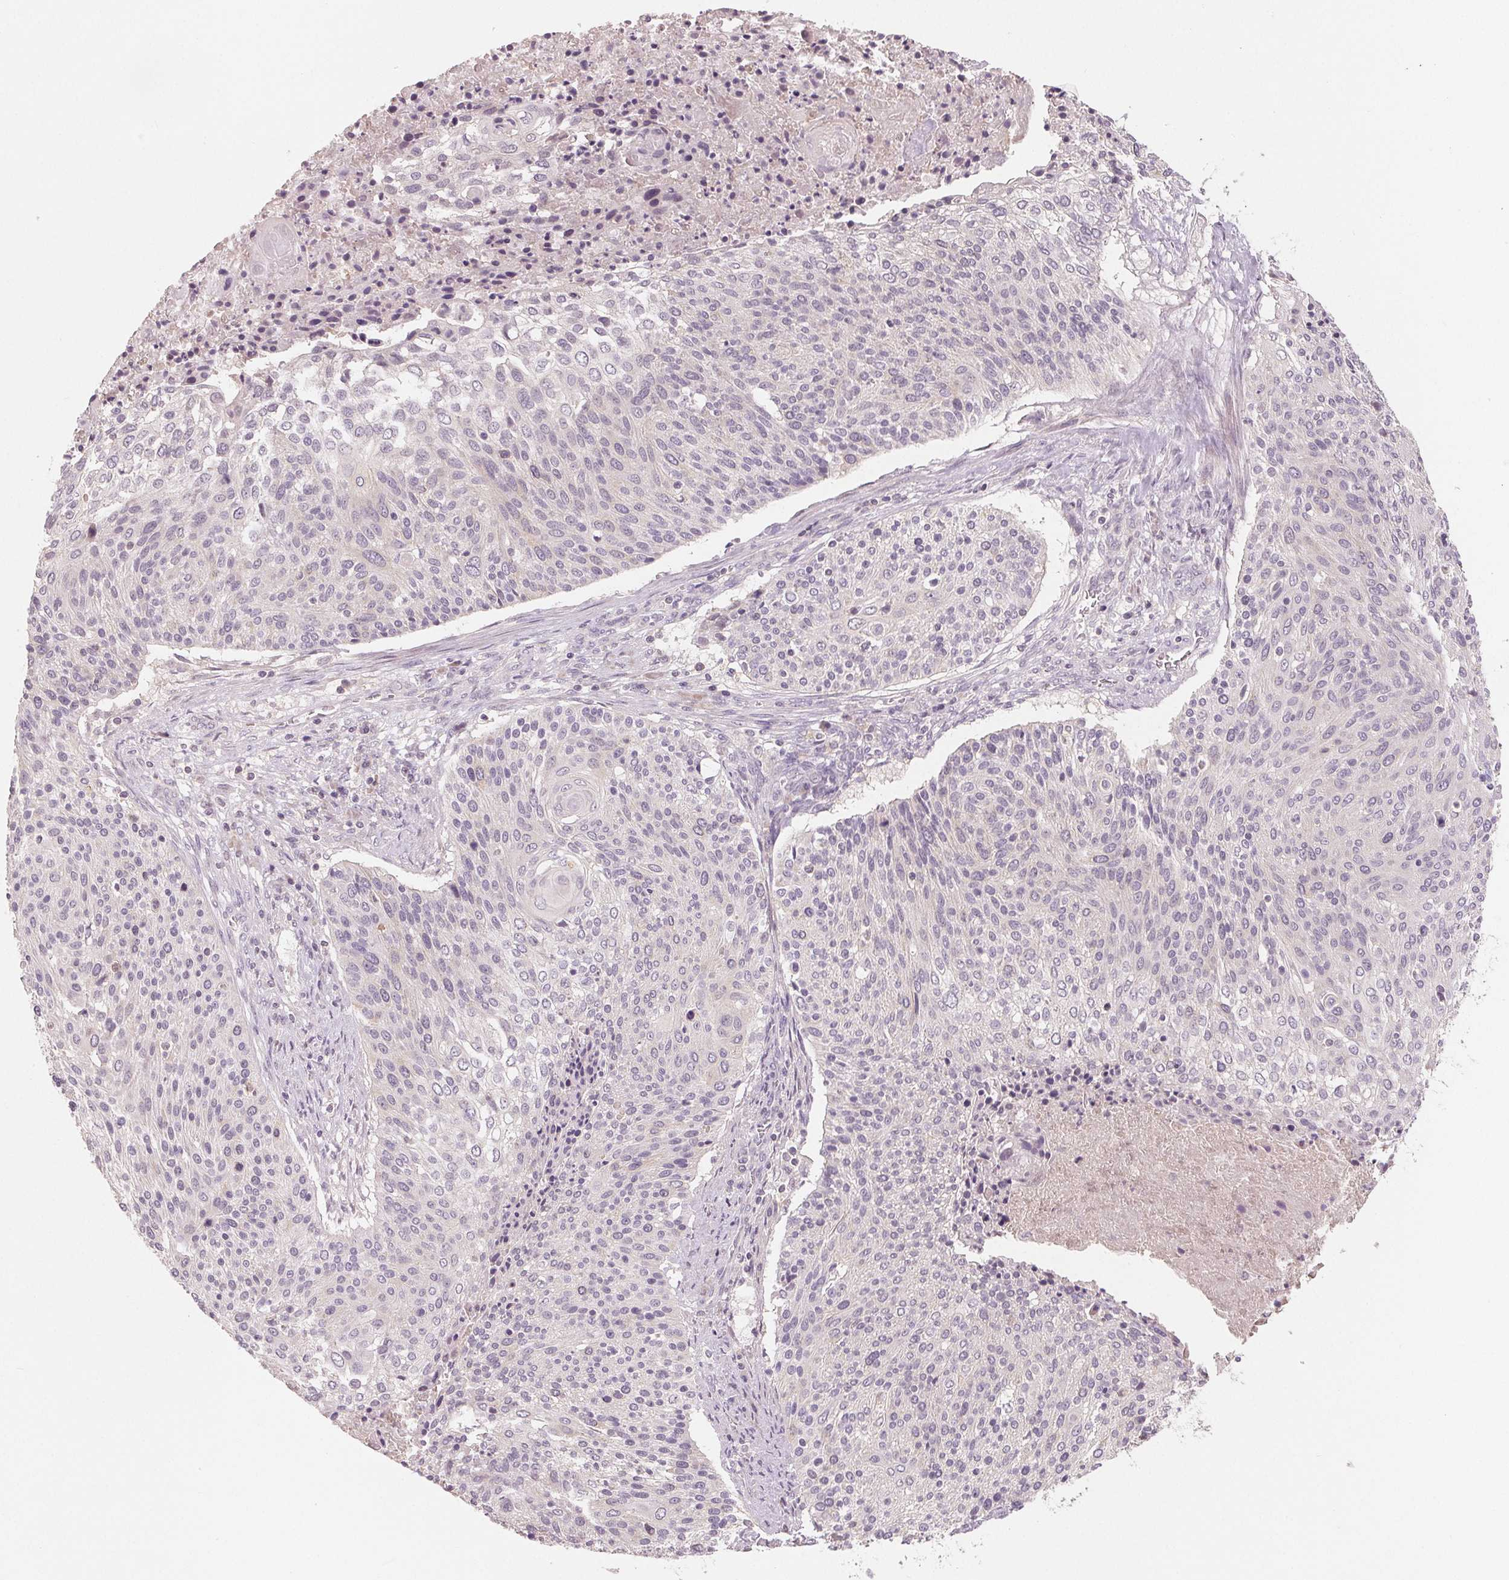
{"staining": {"intensity": "negative", "quantity": "none", "location": "none"}, "tissue": "cervical cancer", "cell_type": "Tumor cells", "image_type": "cancer", "snomed": [{"axis": "morphology", "description": "Squamous cell carcinoma, NOS"}, {"axis": "topography", "description": "Cervix"}], "caption": "Human cervical cancer stained for a protein using immunohistochemistry (IHC) reveals no positivity in tumor cells.", "gene": "AQP8", "patient": {"sex": "female", "age": 31}}